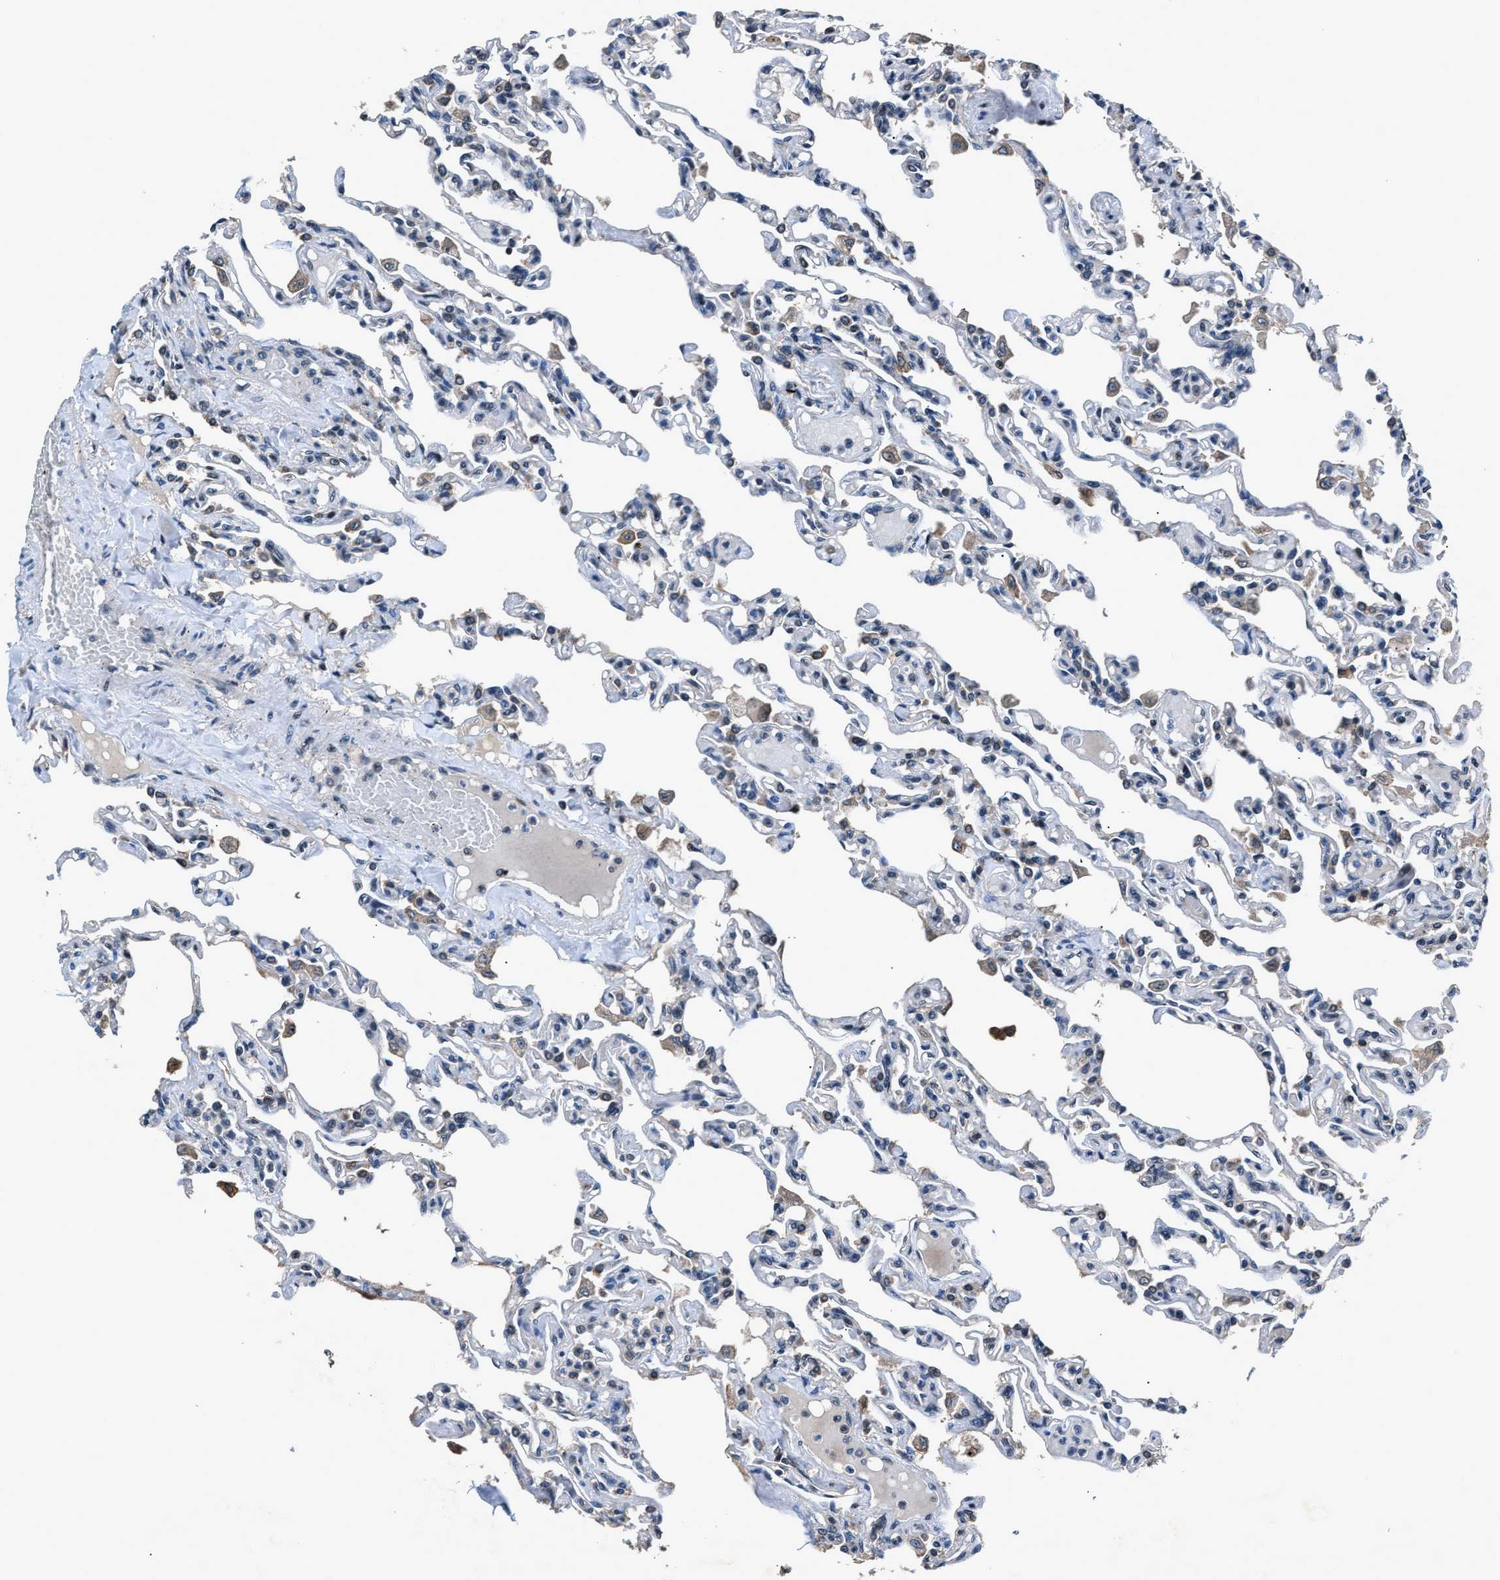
{"staining": {"intensity": "weak", "quantity": "25%-75%", "location": "cytoplasmic/membranous"}, "tissue": "lung", "cell_type": "Alveolar cells", "image_type": "normal", "snomed": [{"axis": "morphology", "description": "Normal tissue, NOS"}, {"axis": "topography", "description": "Lung"}], "caption": "Alveolar cells exhibit low levels of weak cytoplasmic/membranous positivity in about 25%-75% of cells in unremarkable human lung. (Stains: DAB in brown, nuclei in blue, Microscopy: brightfield microscopy at high magnification).", "gene": "TNRC18", "patient": {"sex": "male", "age": 21}}